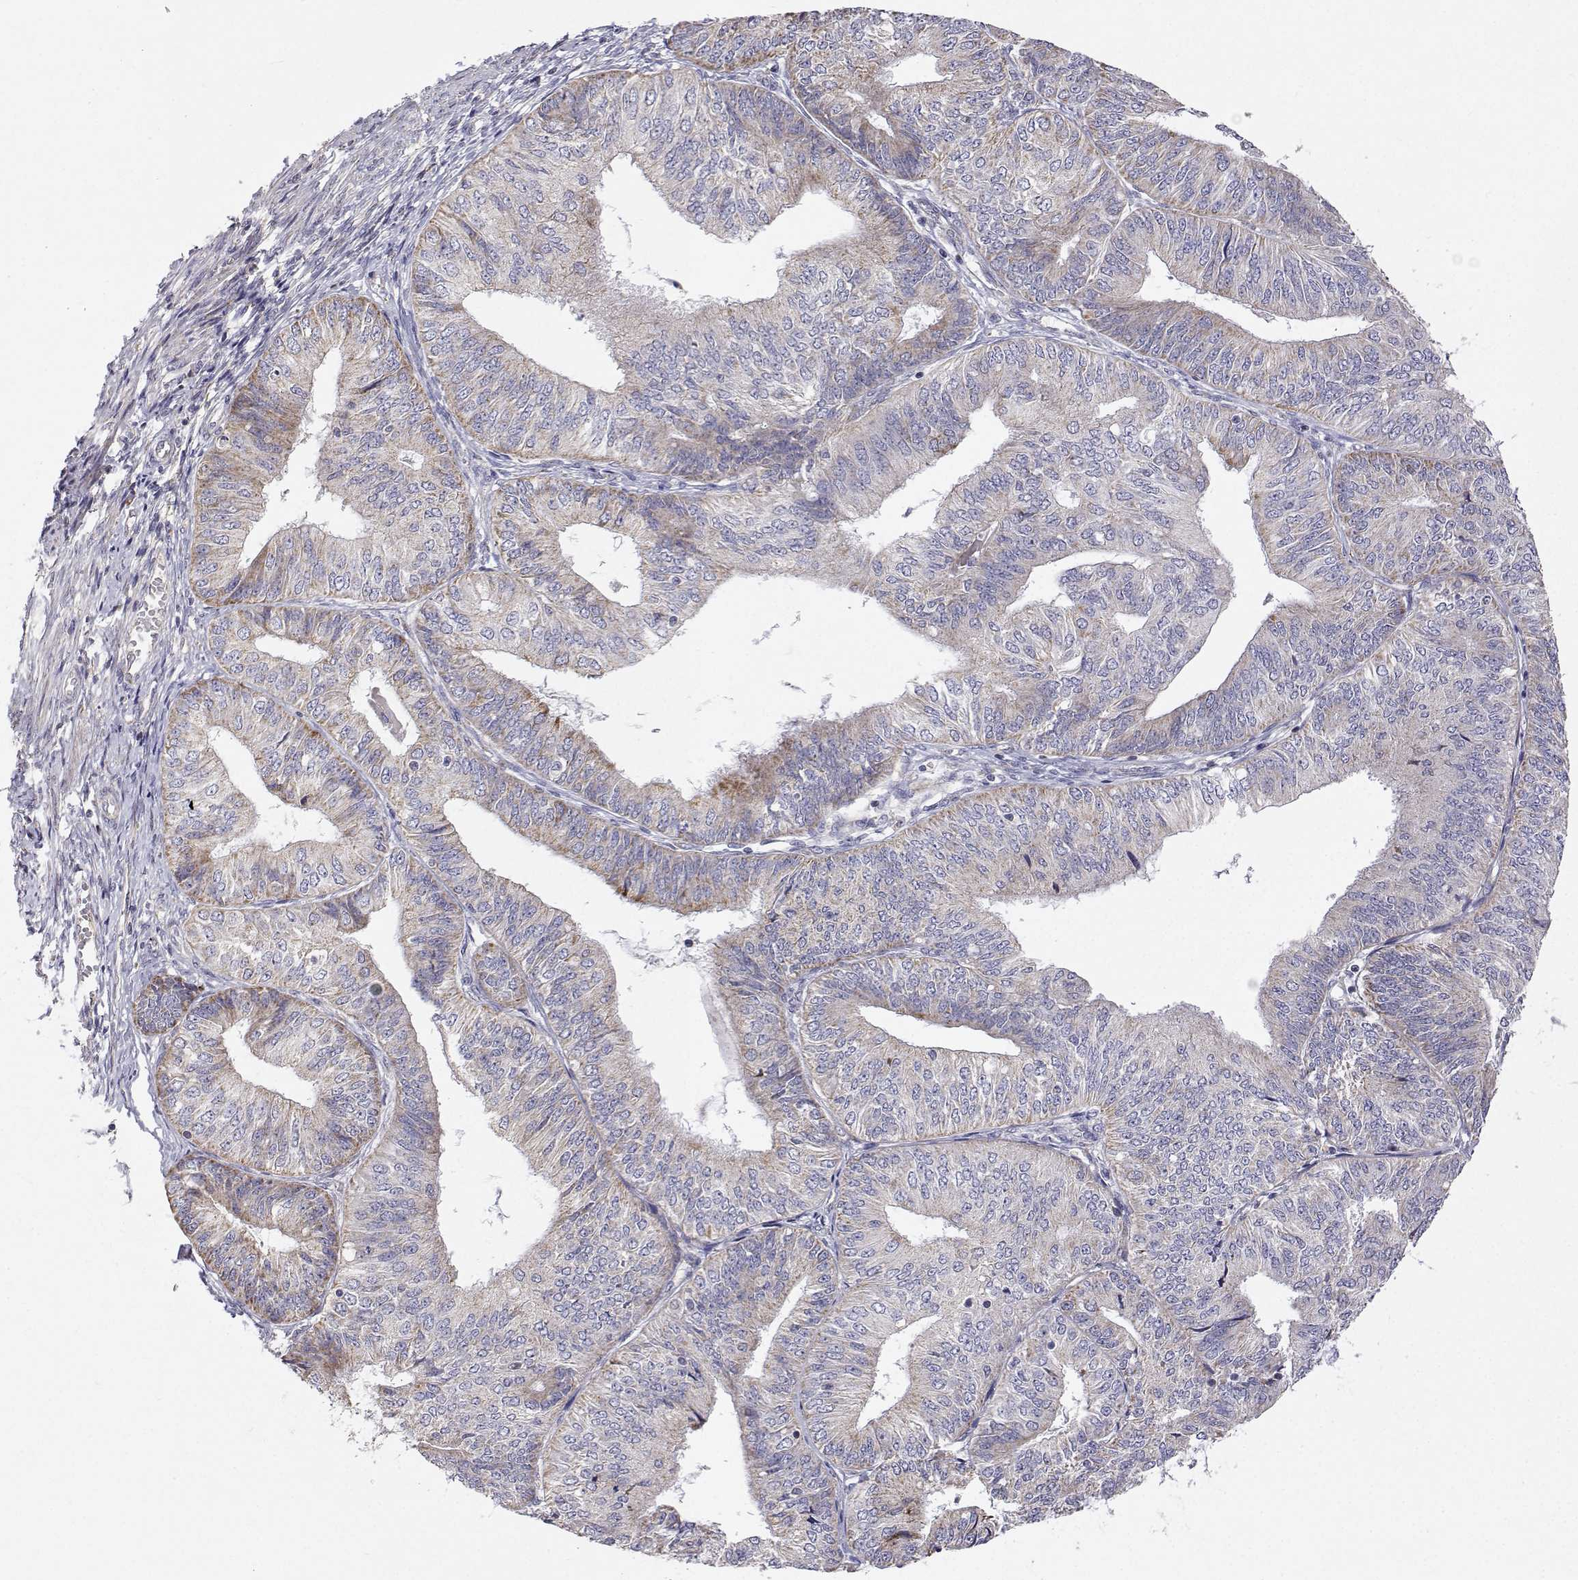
{"staining": {"intensity": "weak", "quantity": "<25%", "location": "cytoplasmic/membranous"}, "tissue": "endometrial cancer", "cell_type": "Tumor cells", "image_type": "cancer", "snomed": [{"axis": "morphology", "description": "Adenocarcinoma, NOS"}, {"axis": "topography", "description": "Endometrium"}], "caption": "Immunohistochemistry photomicrograph of human adenocarcinoma (endometrial) stained for a protein (brown), which shows no expression in tumor cells.", "gene": "MRPL3", "patient": {"sex": "female", "age": 58}}